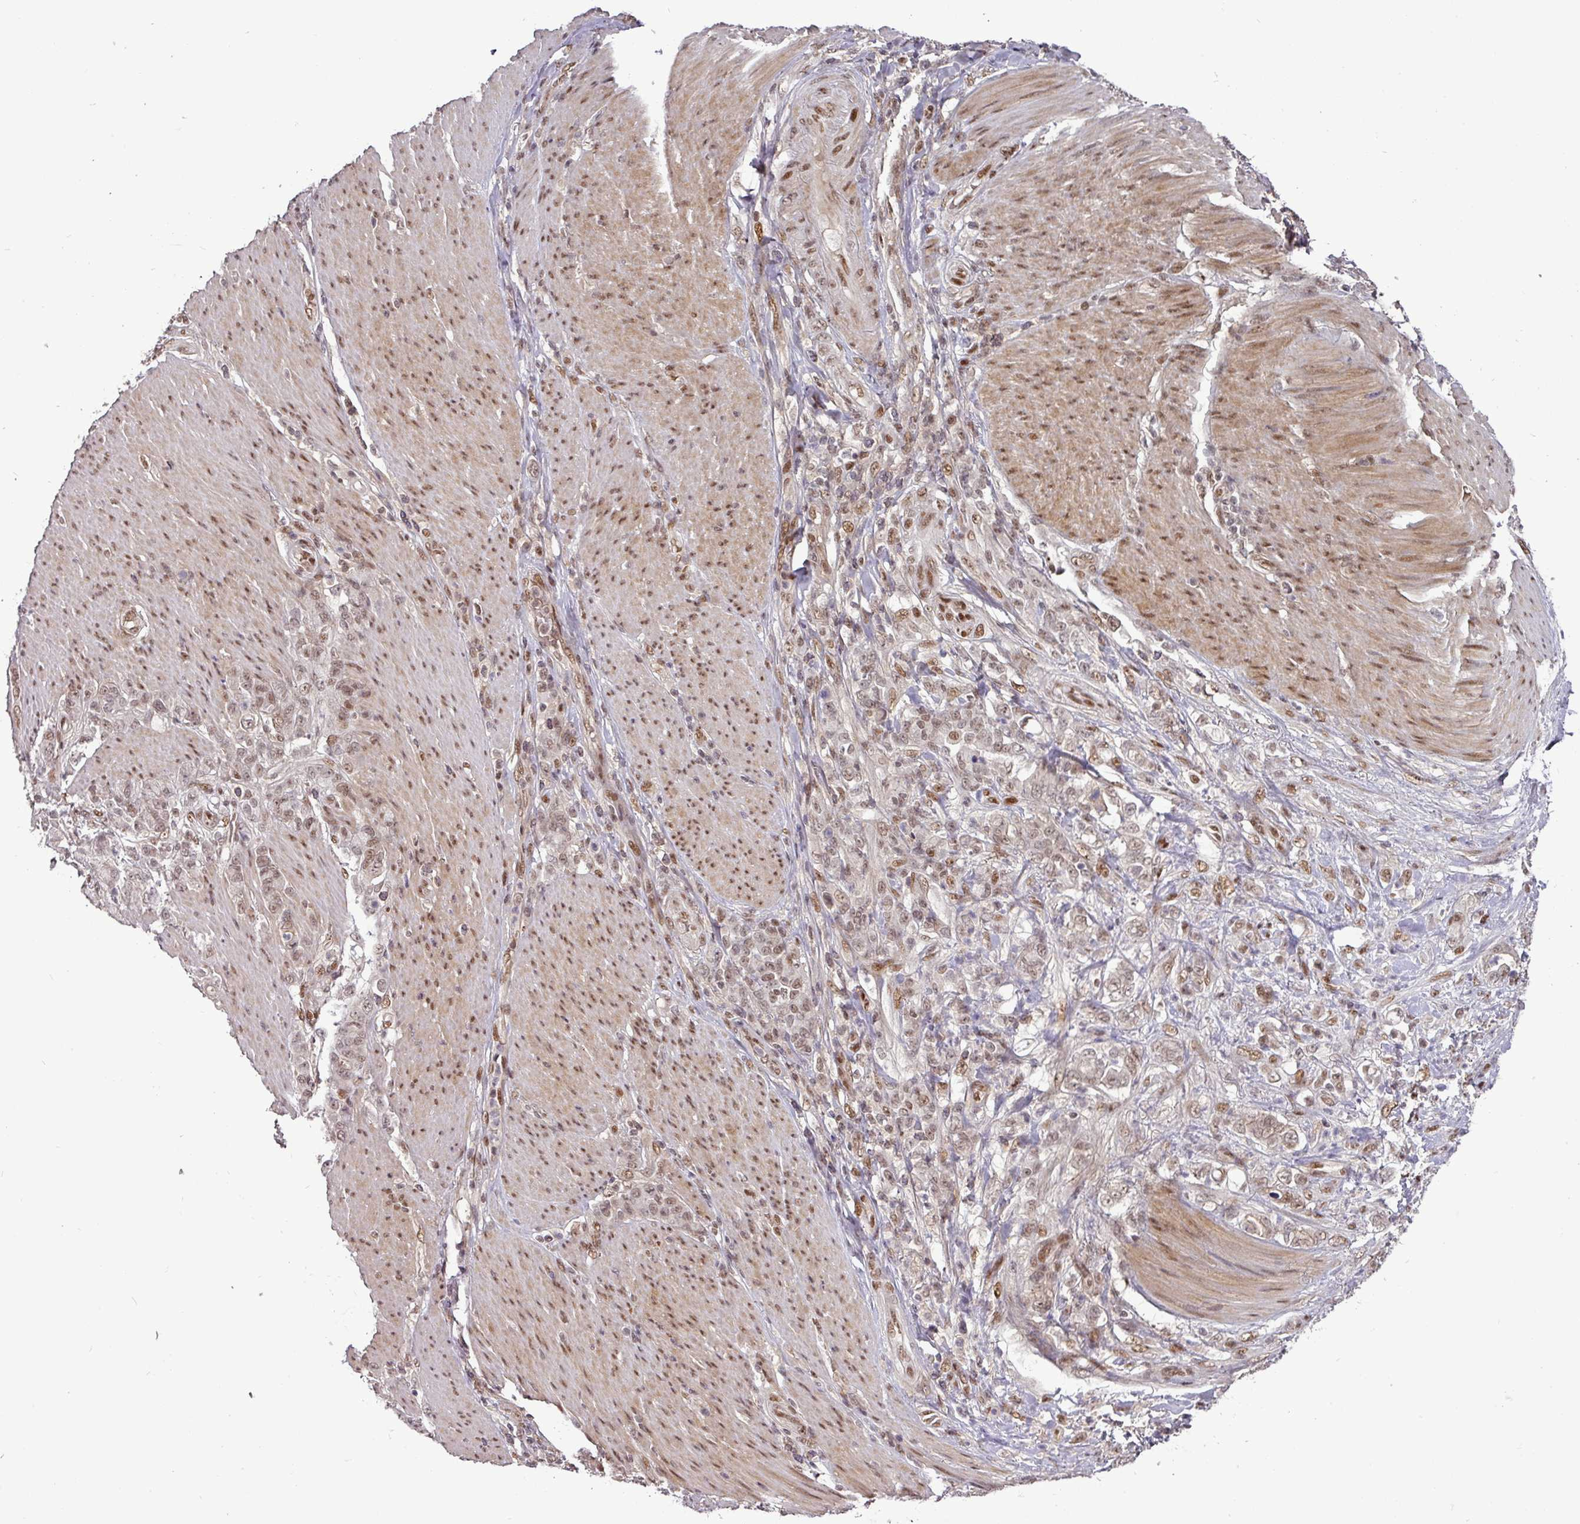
{"staining": {"intensity": "moderate", "quantity": "25%-75%", "location": "nuclear"}, "tissue": "stomach cancer", "cell_type": "Tumor cells", "image_type": "cancer", "snomed": [{"axis": "morphology", "description": "Adenocarcinoma, NOS"}, {"axis": "topography", "description": "Stomach"}], "caption": "Immunohistochemistry (IHC) histopathology image of stomach cancer (adenocarcinoma) stained for a protein (brown), which reveals medium levels of moderate nuclear expression in about 25%-75% of tumor cells.", "gene": "CIC", "patient": {"sex": "female", "age": 79}}